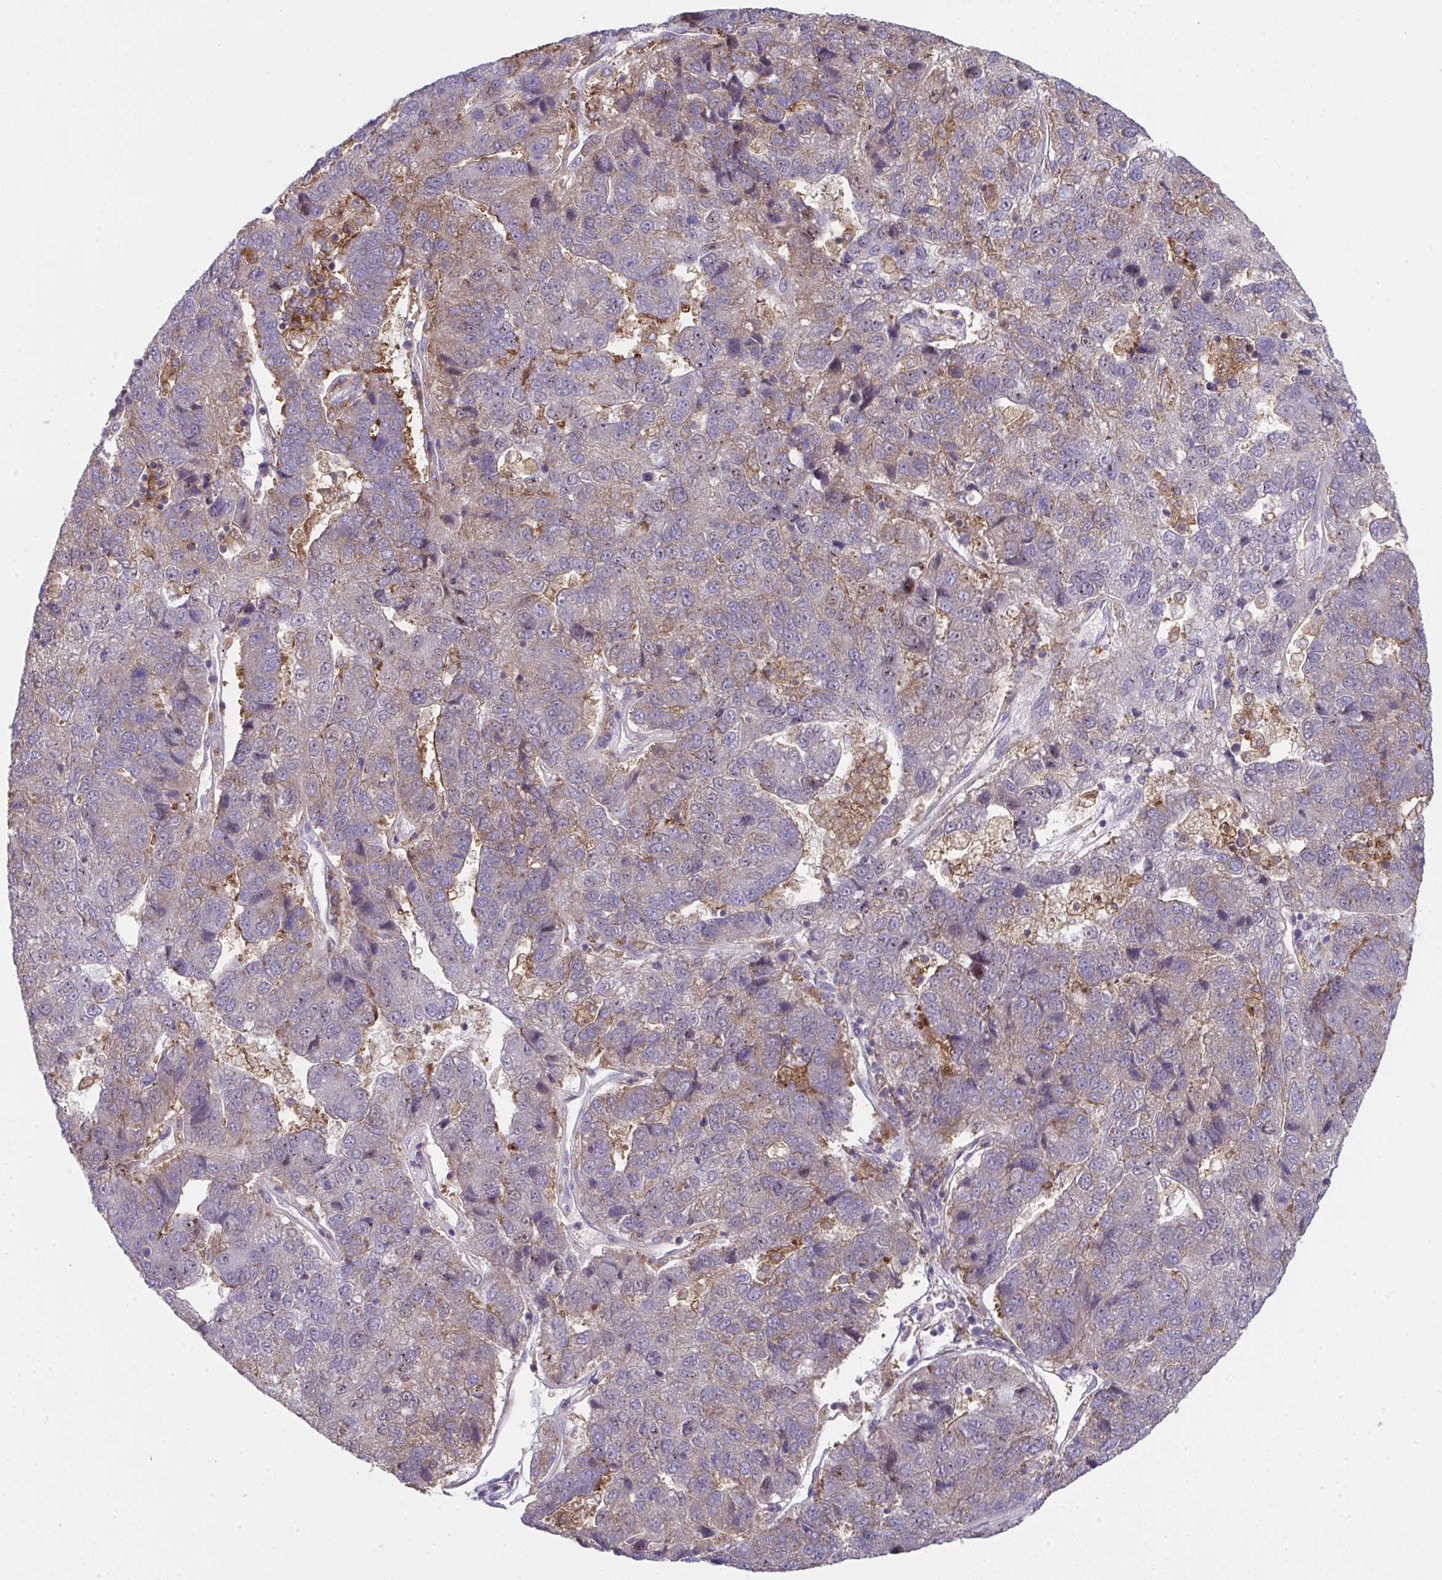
{"staining": {"intensity": "weak", "quantity": "<25%", "location": "cytoplasmic/membranous,nuclear"}, "tissue": "pancreatic cancer", "cell_type": "Tumor cells", "image_type": "cancer", "snomed": [{"axis": "morphology", "description": "Adenocarcinoma, NOS"}, {"axis": "topography", "description": "Pancreas"}], "caption": "IHC photomicrograph of human pancreatic cancer stained for a protein (brown), which shows no expression in tumor cells.", "gene": "ALDH16A1", "patient": {"sex": "female", "age": 61}}